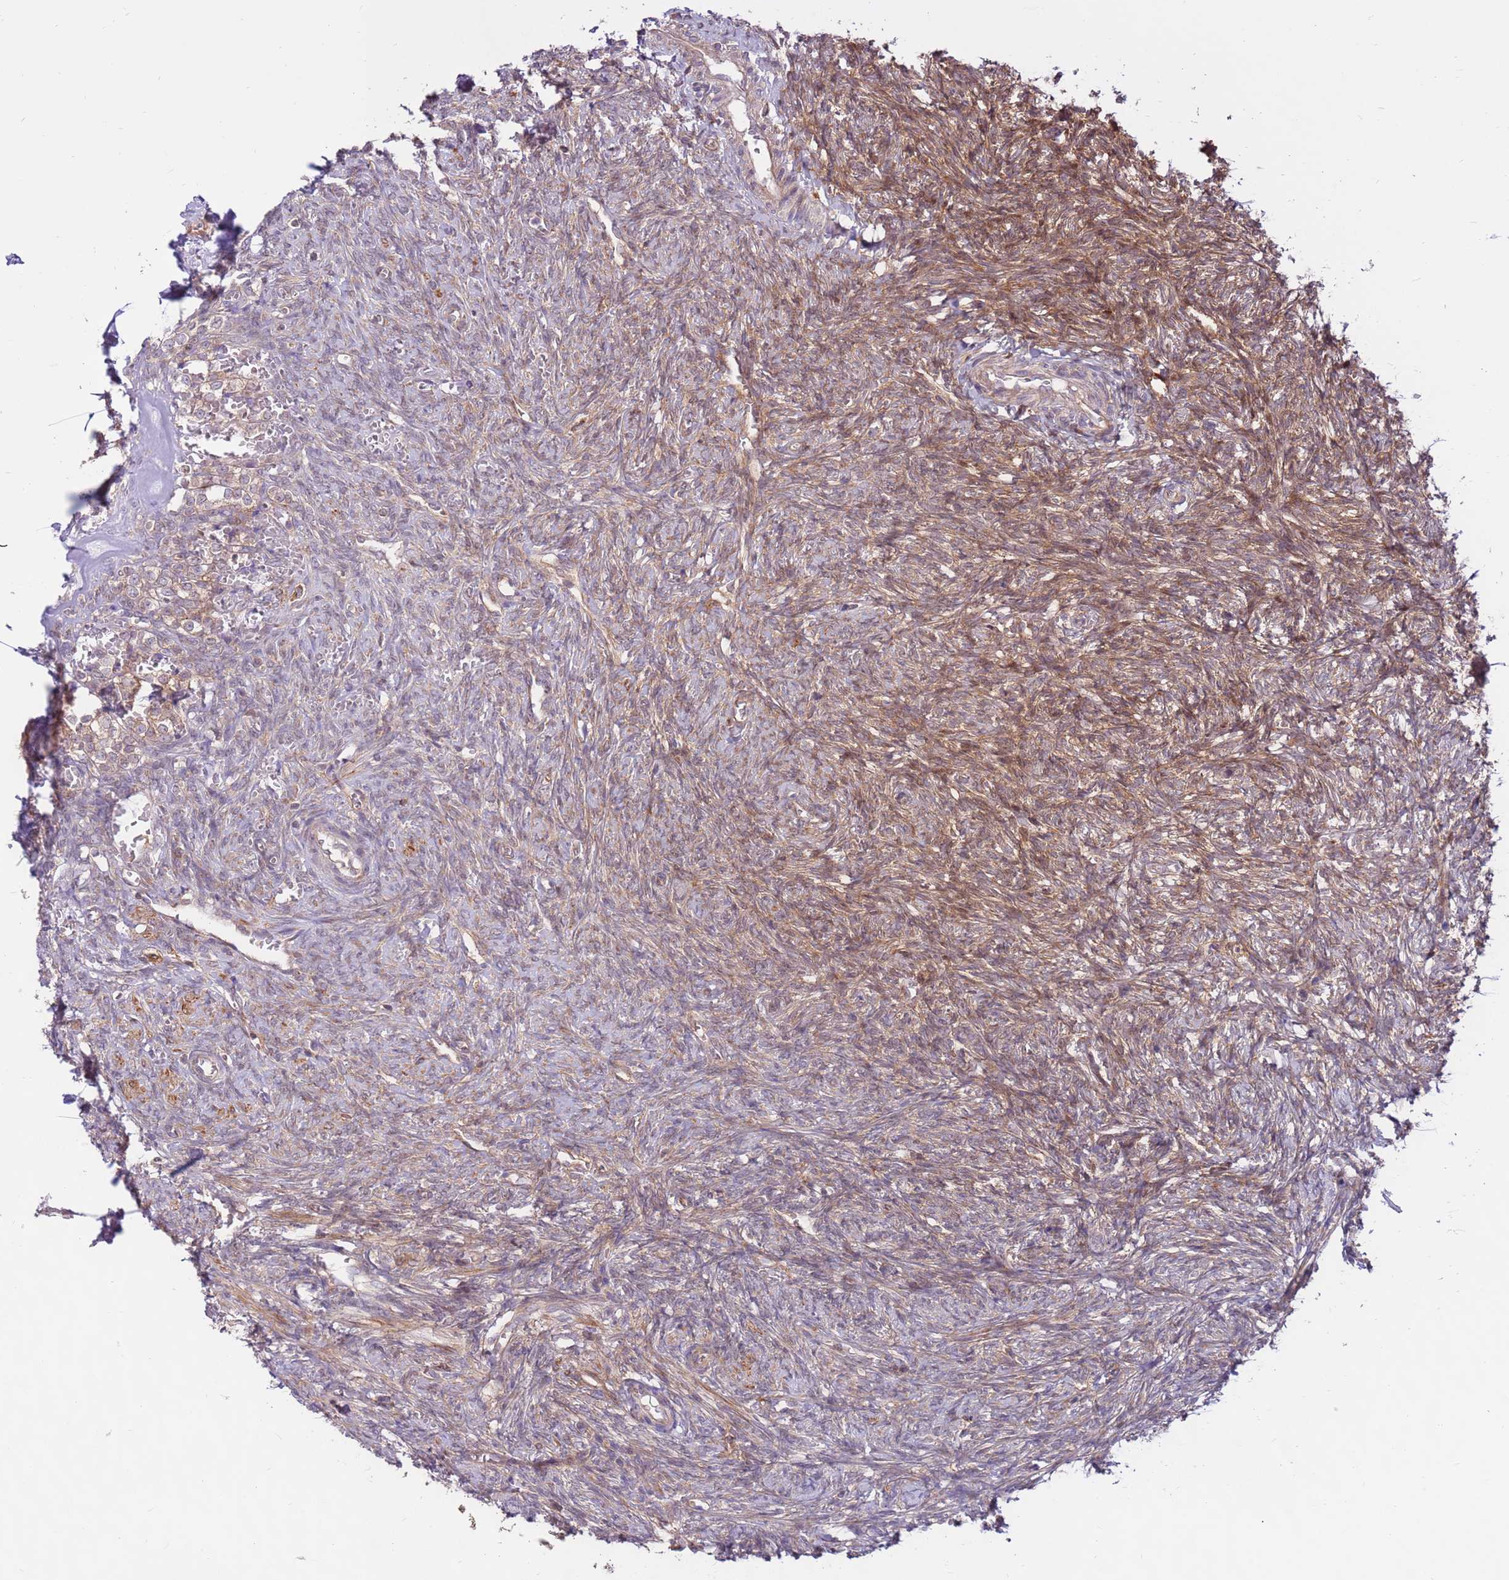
{"staining": {"intensity": "moderate", "quantity": "25%-75%", "location": "cytoplasmic/membranous"}, "tissue": "ovary", "cell_type": "Ovarian stroma cells", "image_type": "normal", "snomed": [{"axis": "morphology", "description": "Normal tissue, NOS"}, {"axis": "topography", "description": "Ovary"}], "caption": "IHC staining of normal ovary, which displays medium levels of moderate cytoplasmic/membranous positivity in approximately 25%-75% of ovarian stroma cells indicating moderate cytoplasmic/membranous protein staining. The staining was performed using DAB (brown) for protein detection and nuclei were counterstained in hematoxylin (blue).", "gene": "DDX19B", "patient": {"sex": "female", "age": 41}}